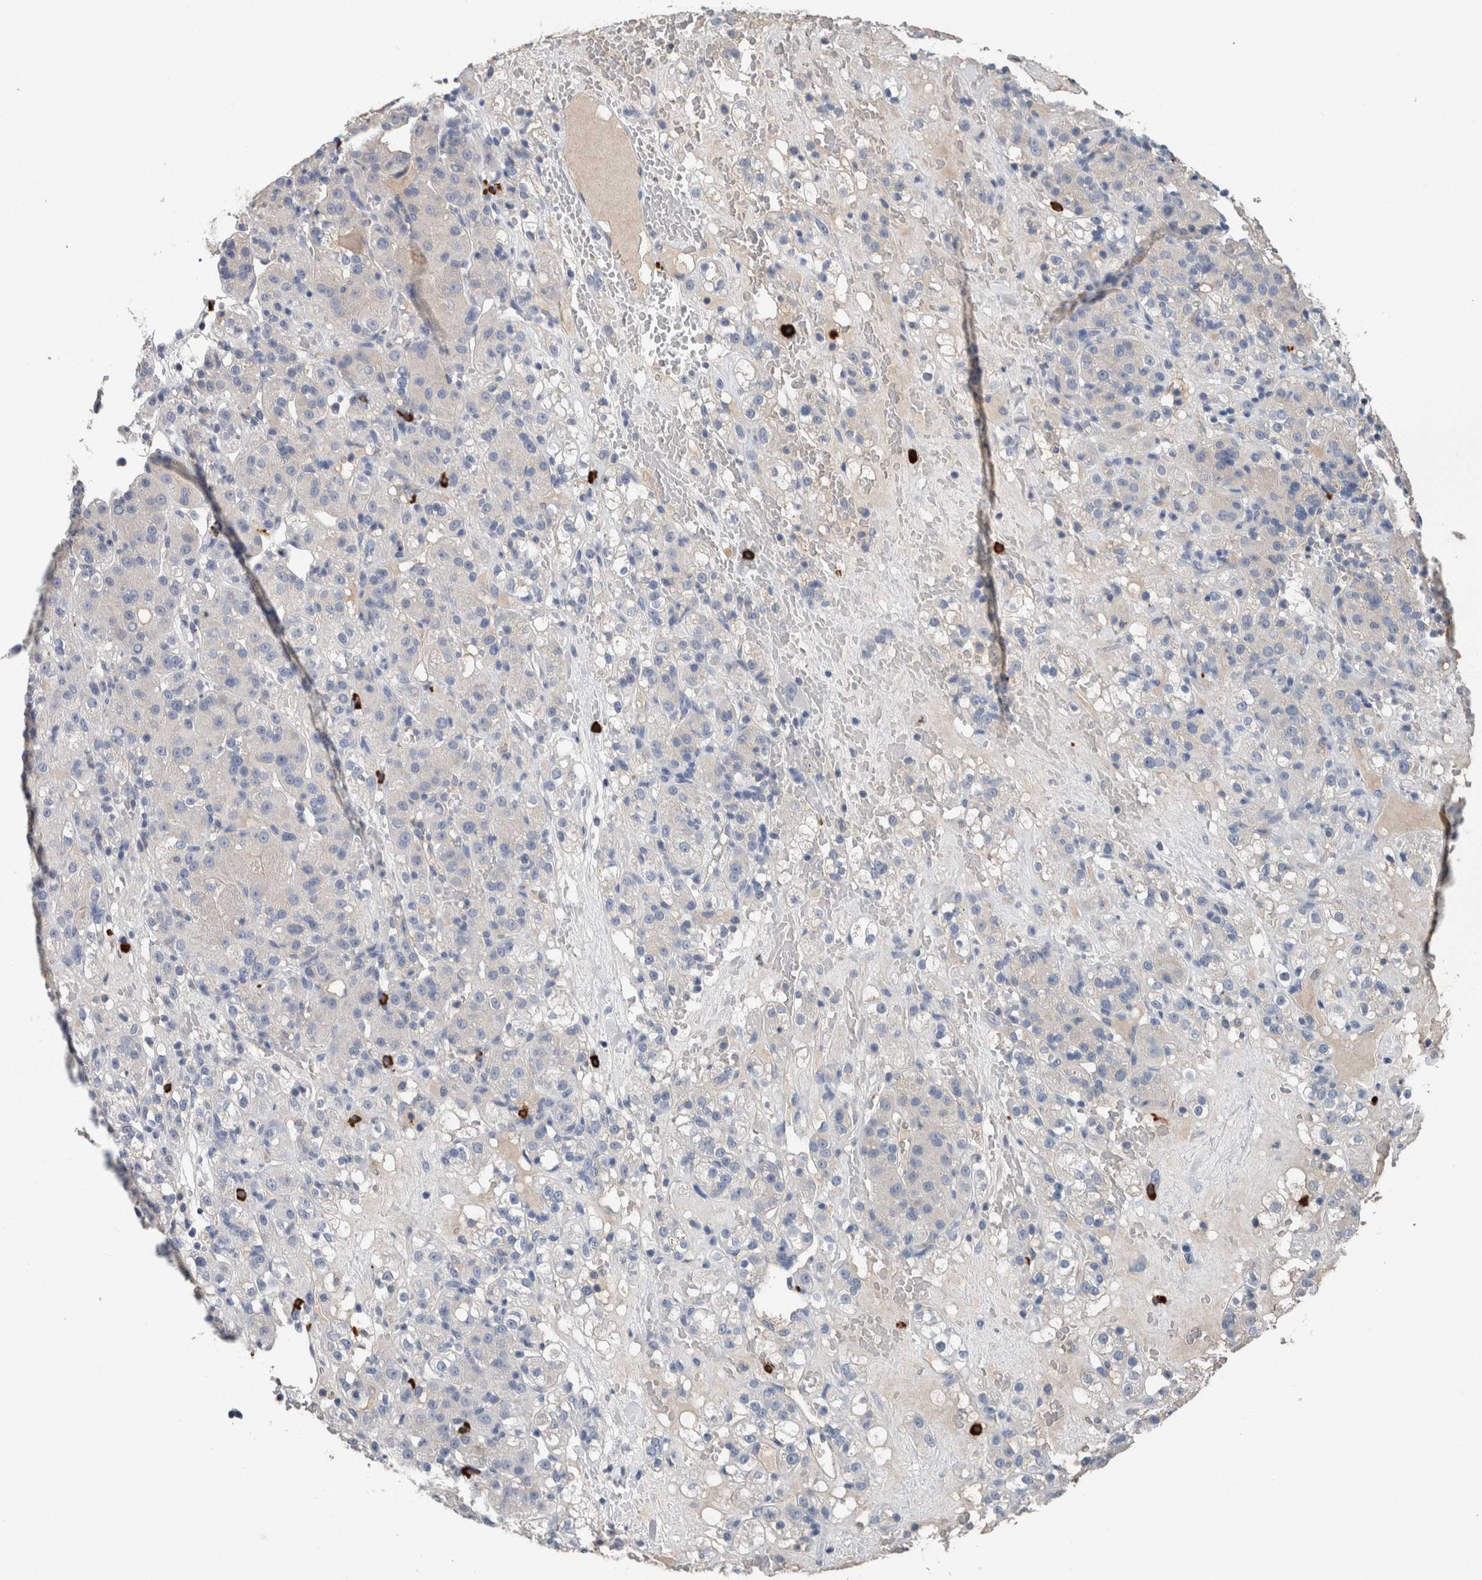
{"staining": {"intensity": "negative", "quantity": "none", "location": "none"}, "tissue": "renal cancer", "cell_type": "Tumor cells", "image_type": "cancer", "snomed": [{"axis": "morphology", "description": "Normal tissue, NOS"}, {"axis": "morphology", "description": "Adenocarcinoma, NOS"}, {"axis": "topography", "description": "Kidney"}], "caption": "A micrograph of renal adenocarcinoma stained for a protein exhibits no brown staining in tumor cells. (Stains: DAB immunohistochemistry (IHC) with hematoxylin counter stain, Microscopy: brightfield microscopy at high magnification).", "gene": "CRNN", "patient": {"sex": "male", "age": 61}}